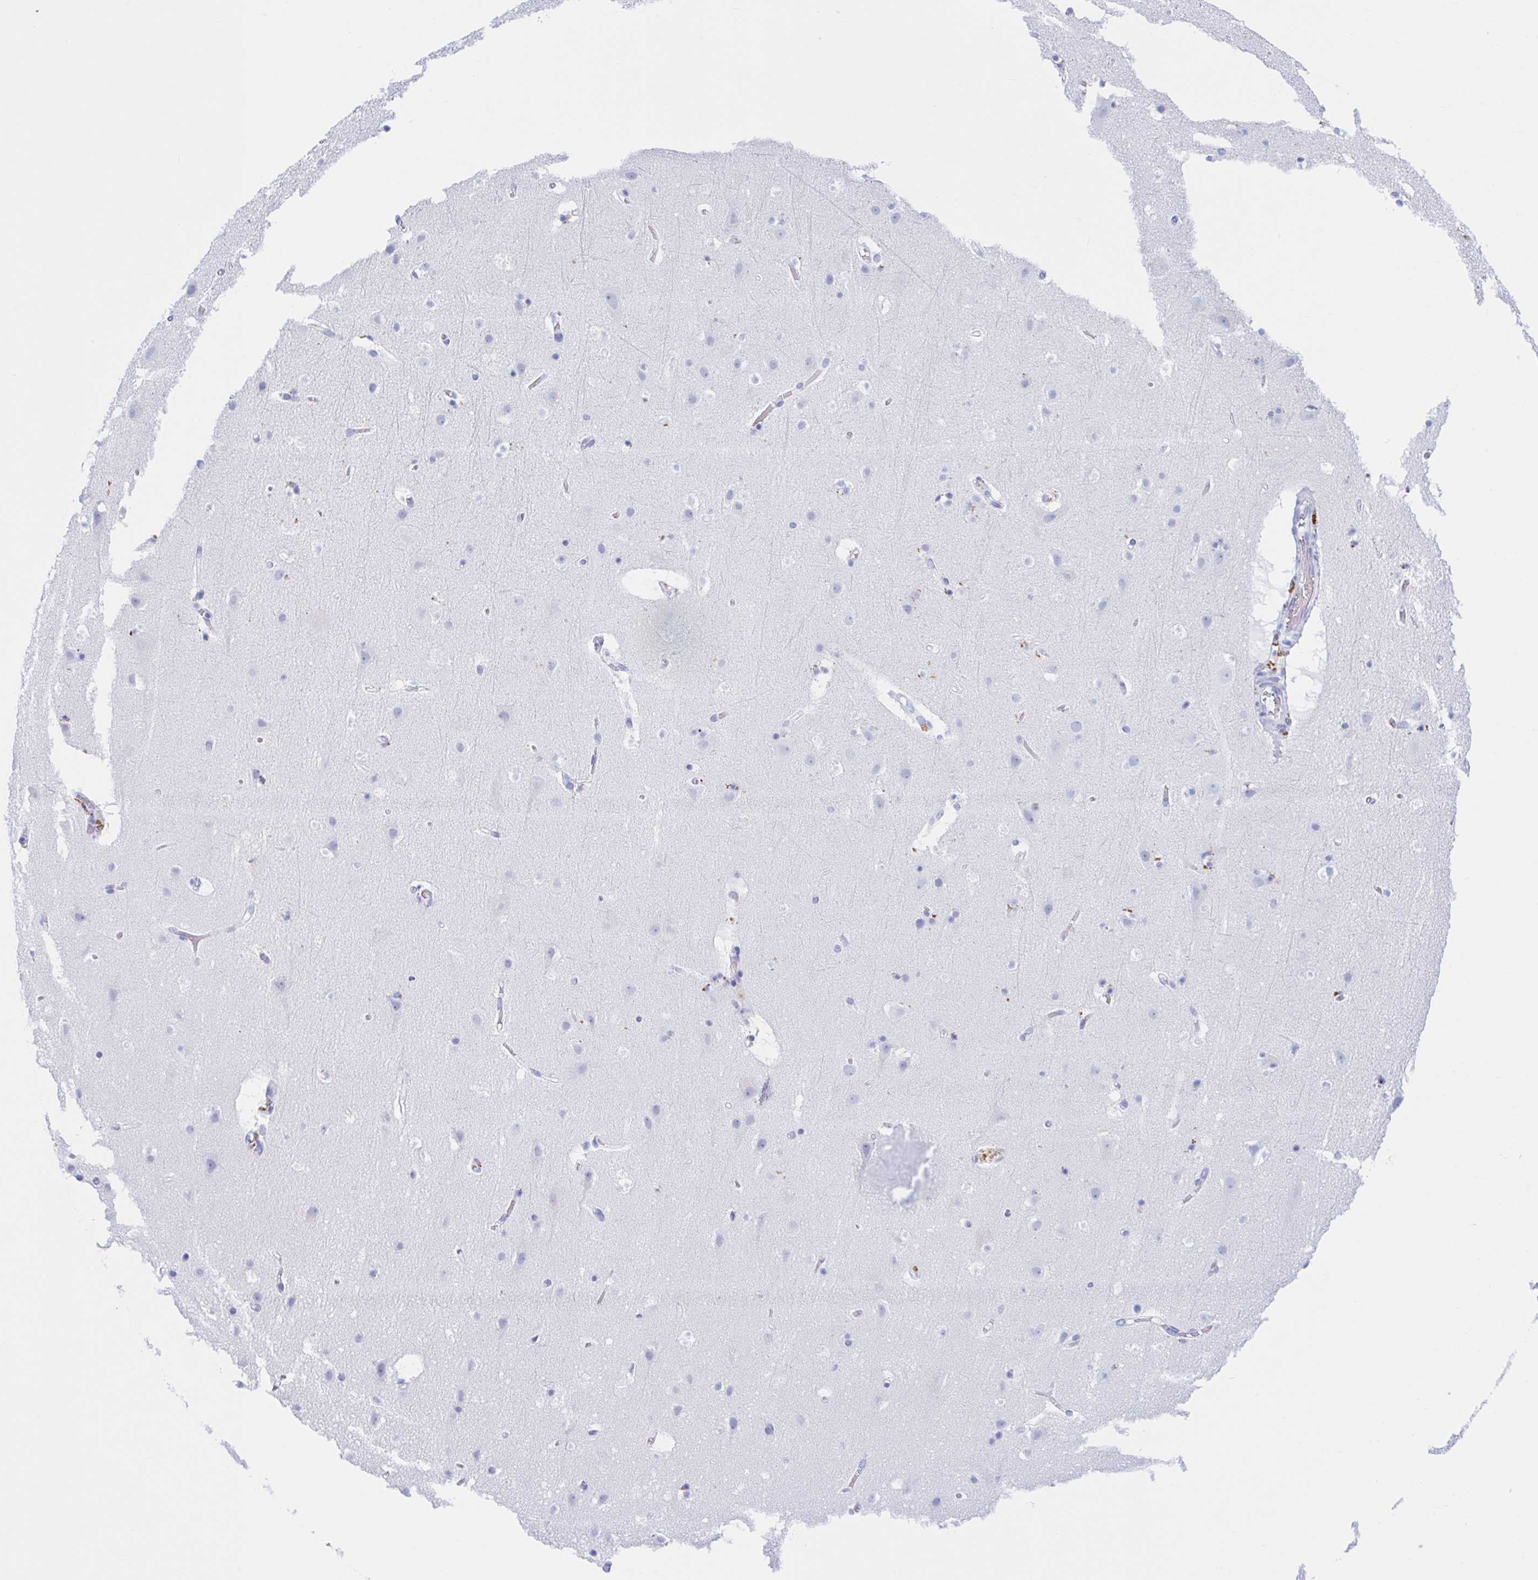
{"staining": {"intensity": "negative", "quantity": "none", "location": "none"}, "tissue": "cerebral cortex", "cell_type": "Endothelial cells", "image_type": "normal", "snomed": [{"axis": "morphology", "description": "Normal tissue, NOS"}, {"axis": "topography", "description": "Cerebral cortex"}], "caption": "Immunohistochemistry histopathology image of benign cerebral cortex: human cerebral cortex stained with DAB demonstrates no significant protein expression in endothelial cells. (DAB IHC, high magnification).", "gene": "ANKRD9", "patient": {"sex": "female", "age": 42}}